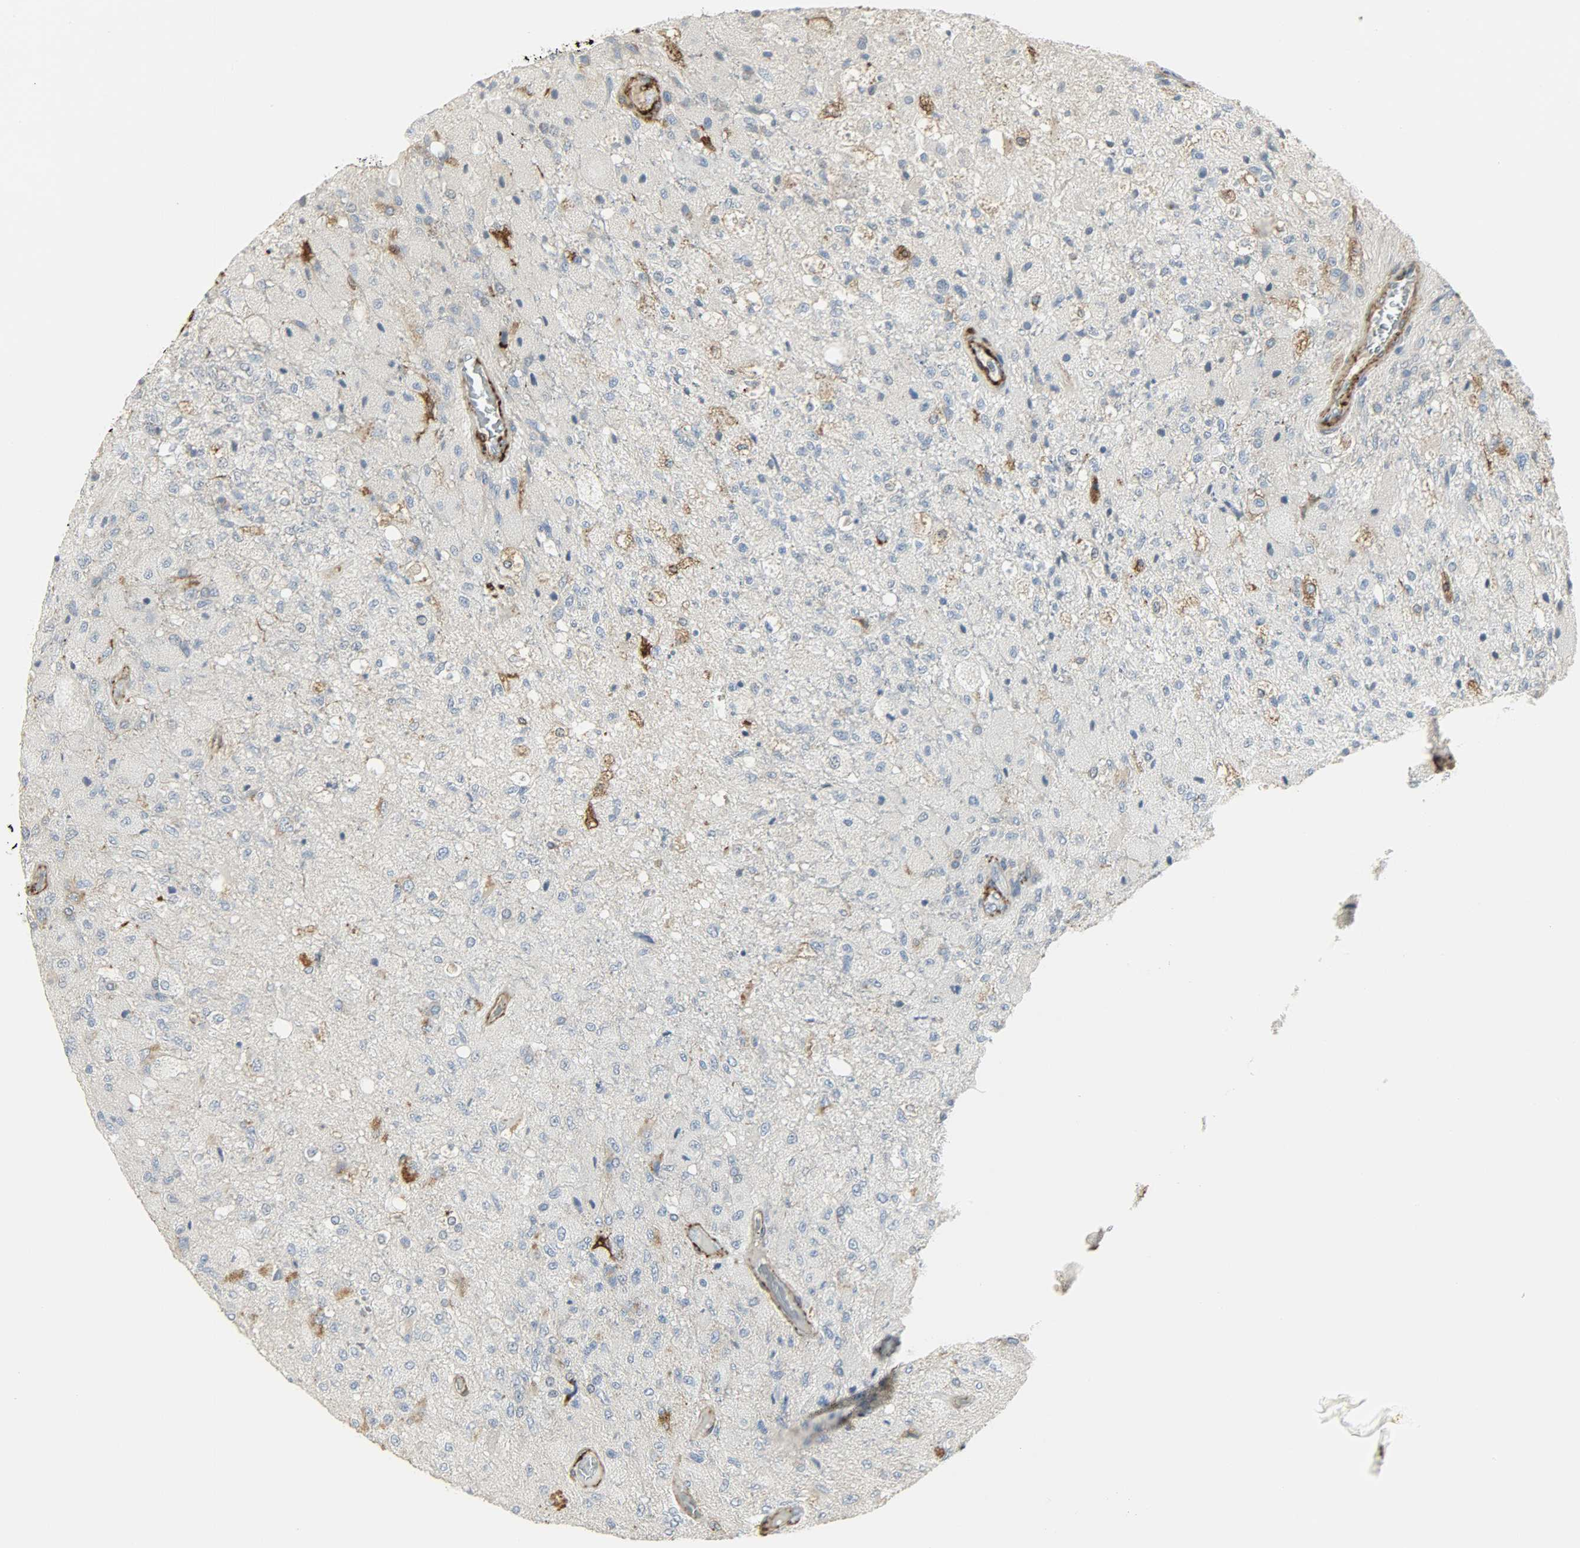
{"staining": {"intensity": "negative", "quantity": "none", "location": "none"}, "tissue": "glioma", "cell_type": "Tumor cells", "image_type": "cancer", "snomed": [{"axis": "morphology", "description": "Normal tissue, NOS"}, {"axis": "morphology", "description": "Glioma, malignant, High grade"}, {"axis": "topography", "description": "Cerebral cortex"}], "caption": "Immunohistochemistry (IHC) image of malignant high-grade glioma stained for a protein (brown), which exhibits no positivity in tumor cells. (DAB (3,3'-diaminobenzidine) immunohistochemistry visualized using brightfield microscopy, high magnification).", "gene": "ENPEP", "patient": {"sex": "male", "age": 77}}